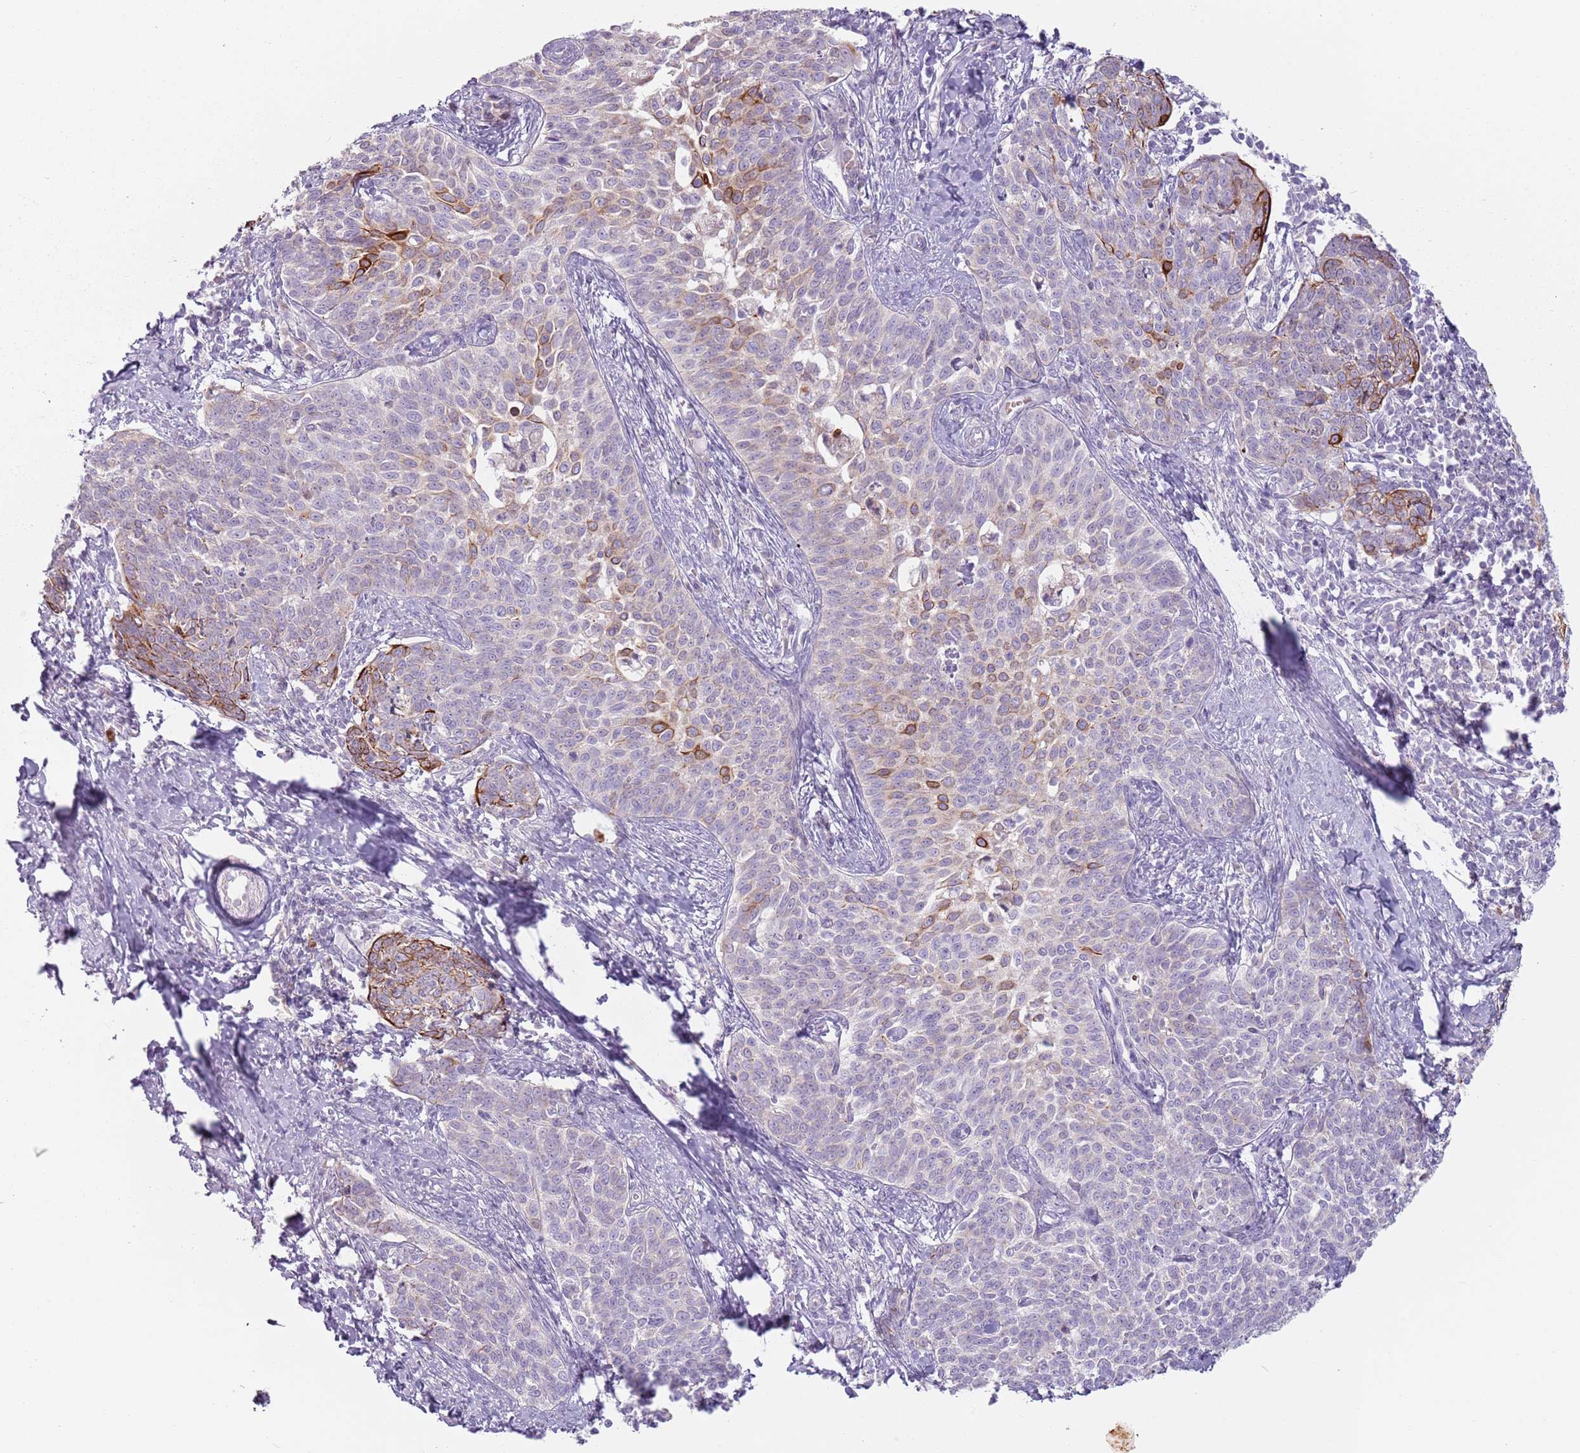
{"staining": {"intensity": "strong", "quantity": "<25%", "location": "cytoplasmic/membranous"}, "tissue": "cervical cancer", "cell_type": "Tumor cells", "image_type": "cancer", "snomed": [{"axis": "morphology", "description": "Squamous cell carcinoma, NOS"}, {"axis": "topography", "description": "Cervix"}], "caption": "DAB immunohistochemical staining of human cervical cancer (squamous cell carcinoma) exhibits strong cytoplasmic/membranous protein staining in approximately <25% of tumor cells.", "gene": "HSPA14", "patient": {"sex": "female", "age": 39}}